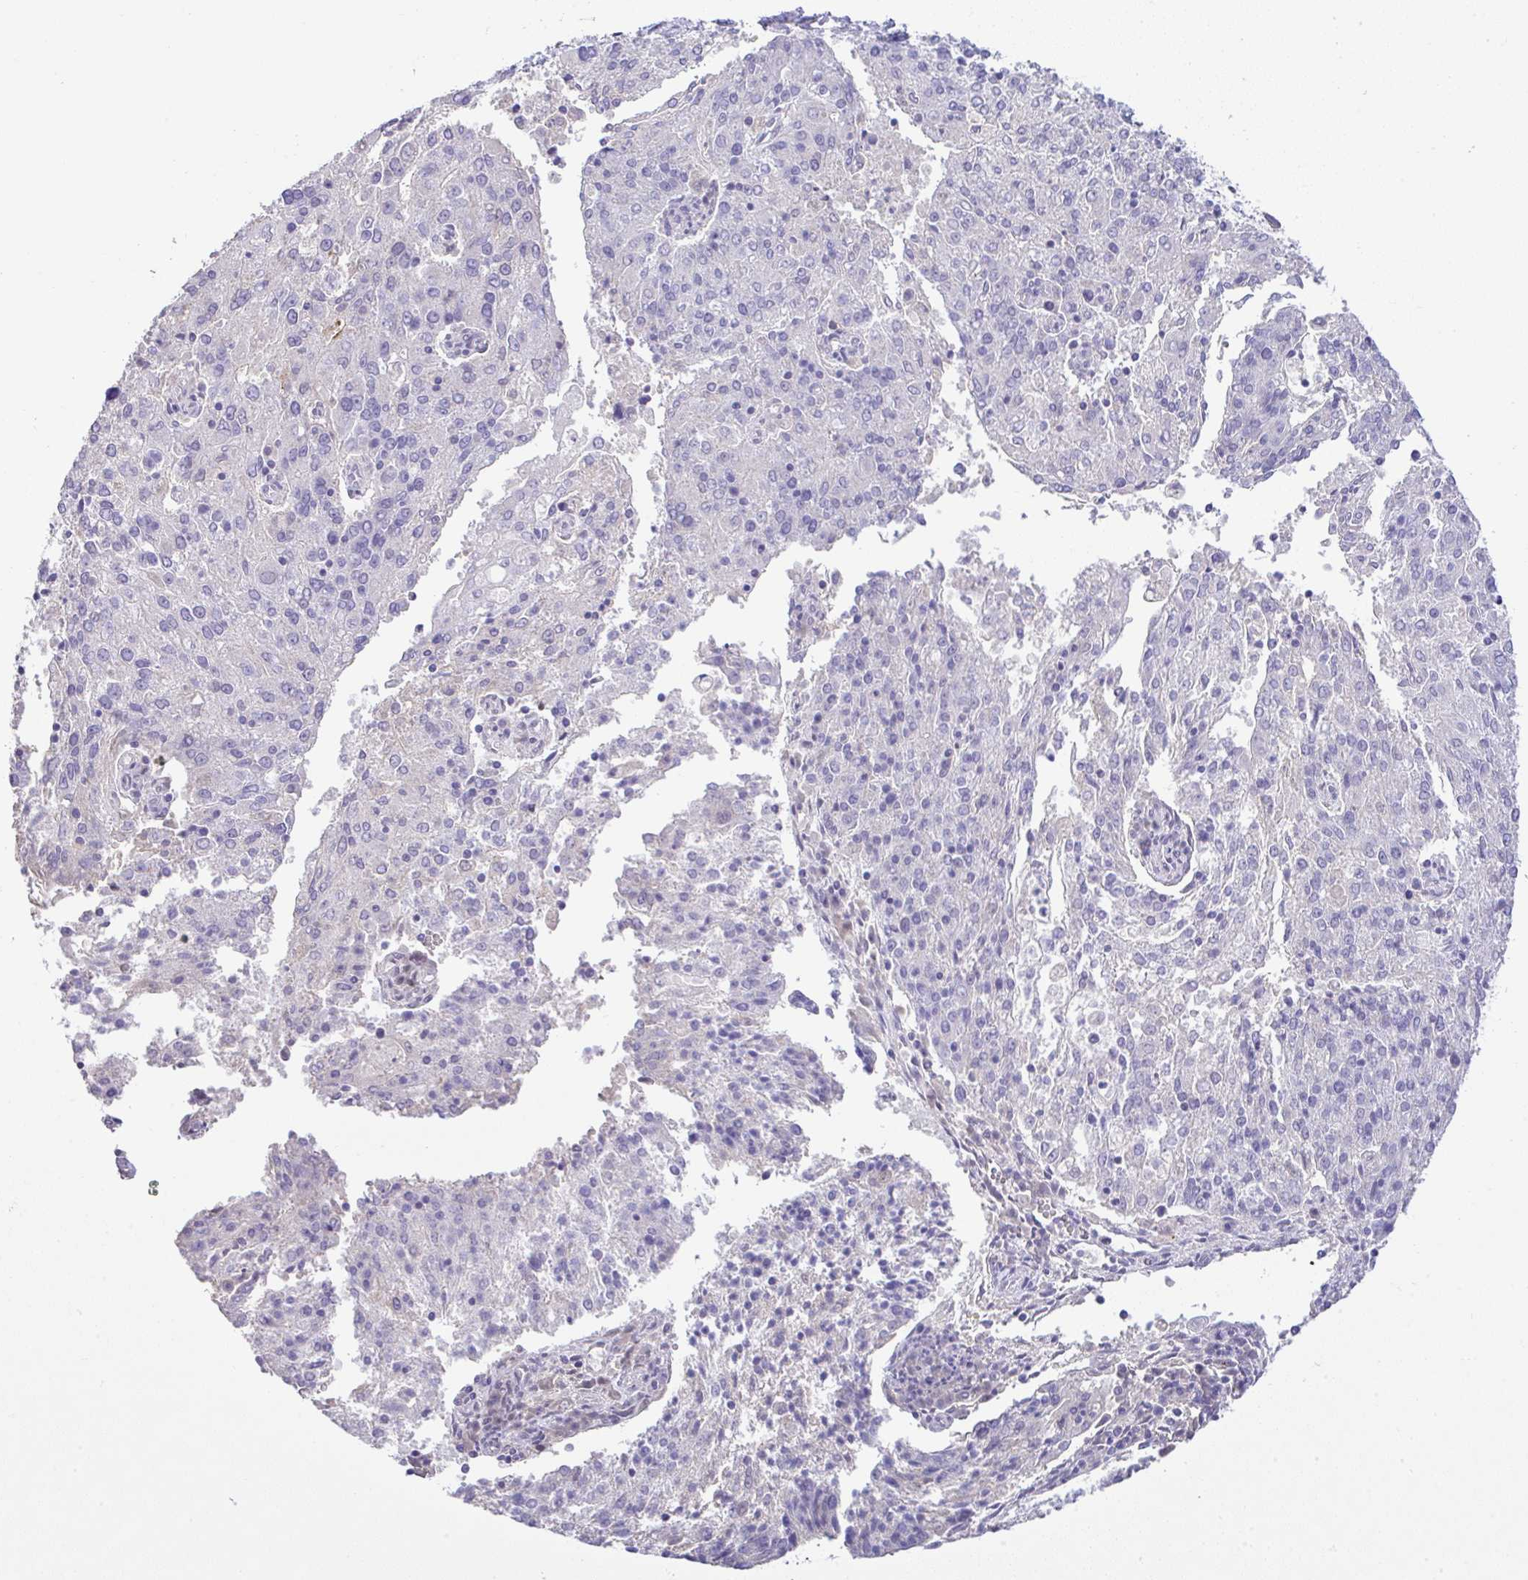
{"staining": {"intensity": "negative", "quantity": "none", "location": "none"}, "tissue": "endometrial cancer", "cell_type": "Tumor cells", "image_type": "cancer", "snomed": [{"axis": "morphology", "description": "Adenocarcinoma, NOS"}, {"axis": "topography", "description": "Endometrium"}], "caption": "Protein analysis of endometrial cancer shows no significant expression in tumor cells. (DAB IHC visualized using brightfield microscopy, high magnification).", "gene": "CTU1", "patient": {"sex": "female", "age": 82}}